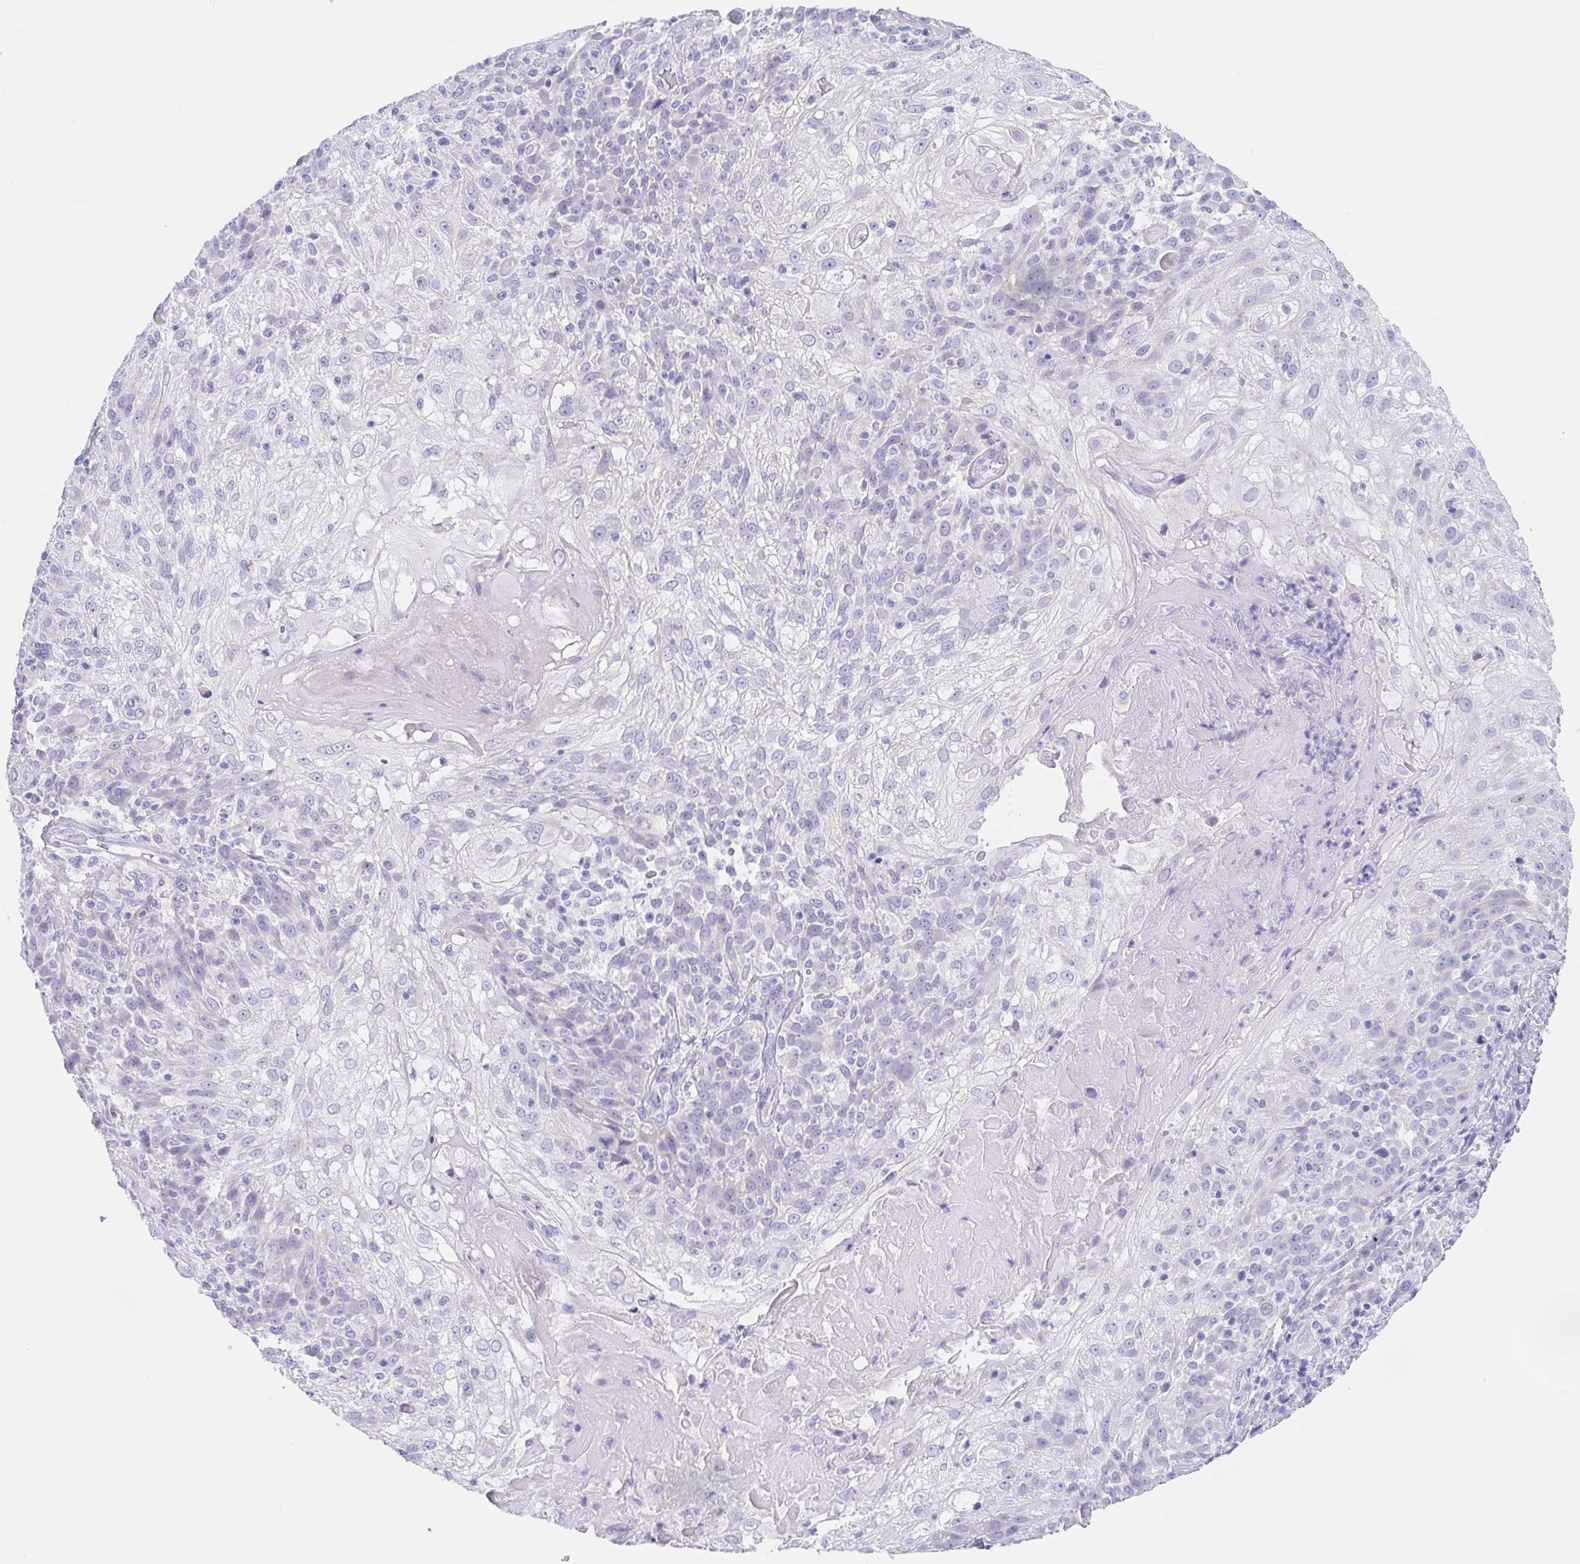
{"staining": {"intensity": "negative", "quantity": "none", "location": "none"}, "tissue": "skin cancer", "cell_type": "Tumor cells", "image_type": "cancer", "snomed": [{"axis": "morphology", "description": "Normal tissue, NOS"}, {"axis": "morphology", "description": "Squamous cell carcinoma, NOS"}, {"axis": "topography", "description": "Skin"}], "caption": "Protein analysis of skin cancer (squamous cell carcinoma) demonstrates no significant expression in tumor cells.", "gene": "SCG3", "patient": {"sex": "female", "age": 83}}